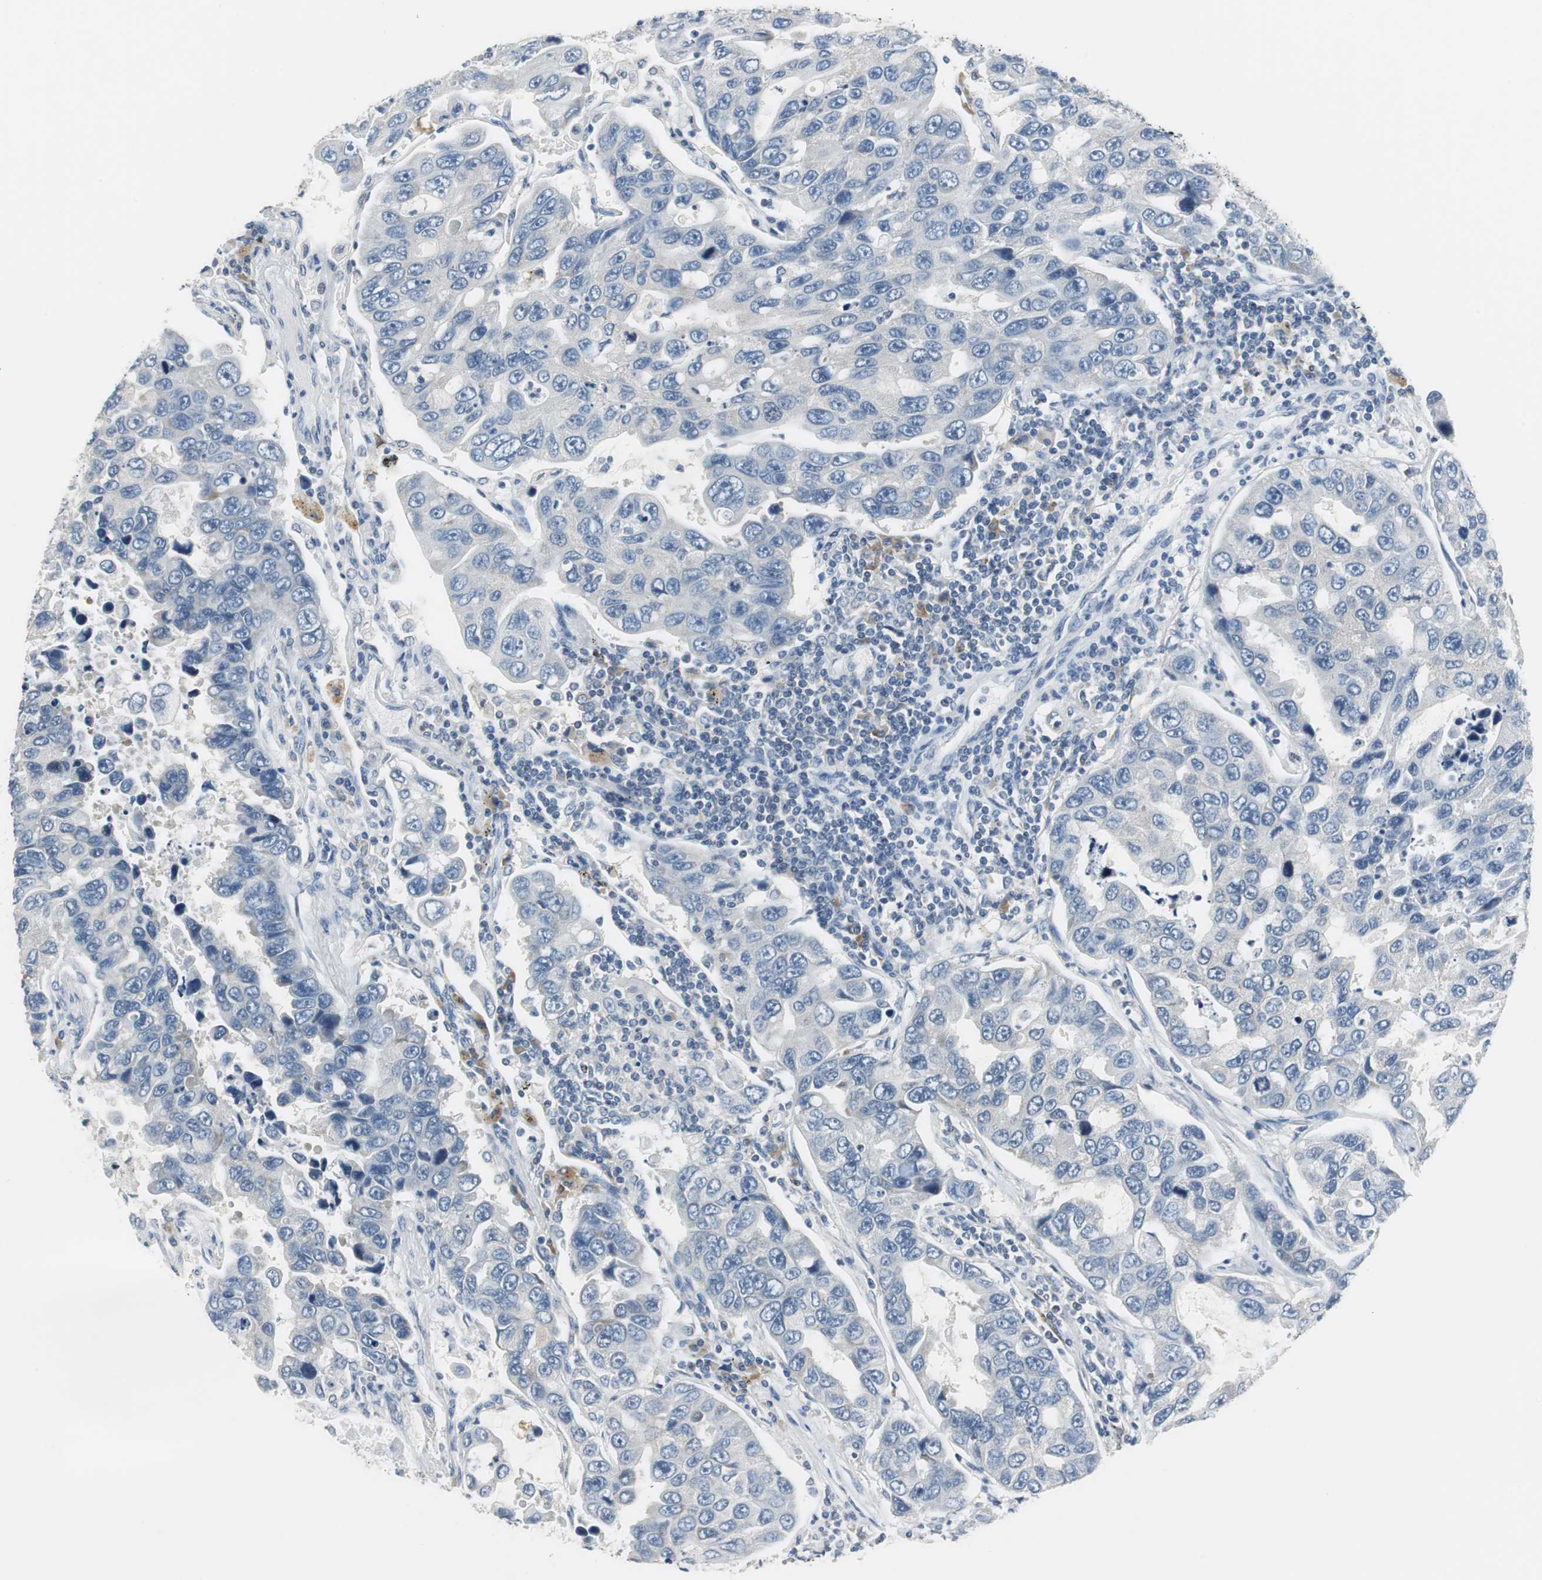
{"staining": {"intensity": "negative", "quantity": "none", "location": "none"}, "tissue": "lung cancer", "cell_type": "Tumor cells", "image_type": "cancer", "snomed": [{"axis": "morphology", "description": "Adenocarcinoma, NOS"}, {"axis": "topography", "description": "Lung"}], "caption": "Lung adenocarcinoma stained for a protein using immunohistochemistry (IHC) demonstrates no staining tumor cells.", "gene": "GLCCI1", "patient": {"sex": "male", "age": 64}}